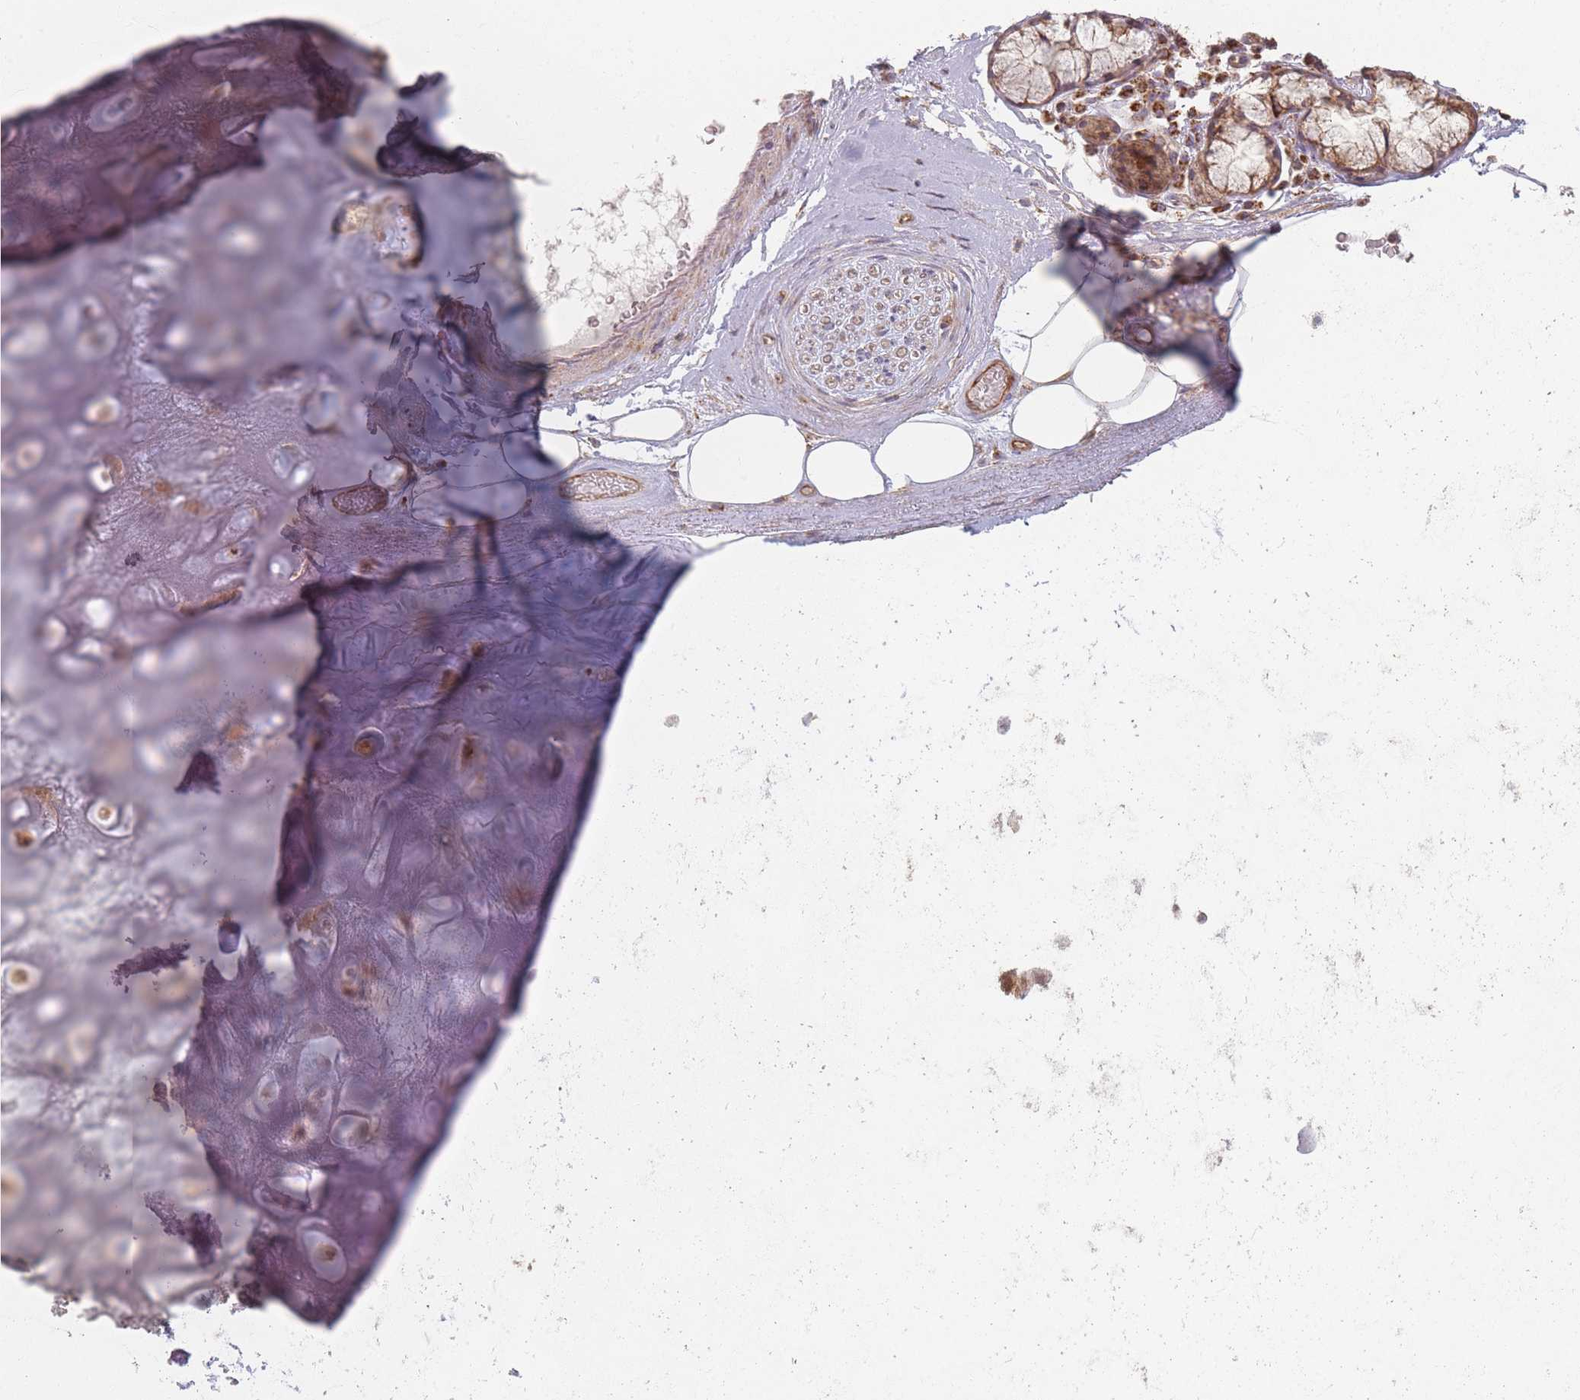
{"staining": {"intensity": "negative", "quantity": "none", "location": "none"}, "tissue": "adipose tissue", "cell_type": "Adipocytes", "image_type": "normal", "snomed": [{"axis": "morphology", "description": "Normal tissue, NOS"}, {"axis": "topography", "description": "Cartilage tissue"}], "caption": "Protein analysis of unremarkable adipose tissue demonstrates no significant expression in adipocytes.", "gene": "ESRP2", "patient": {"sex": "male", "age": 81}}